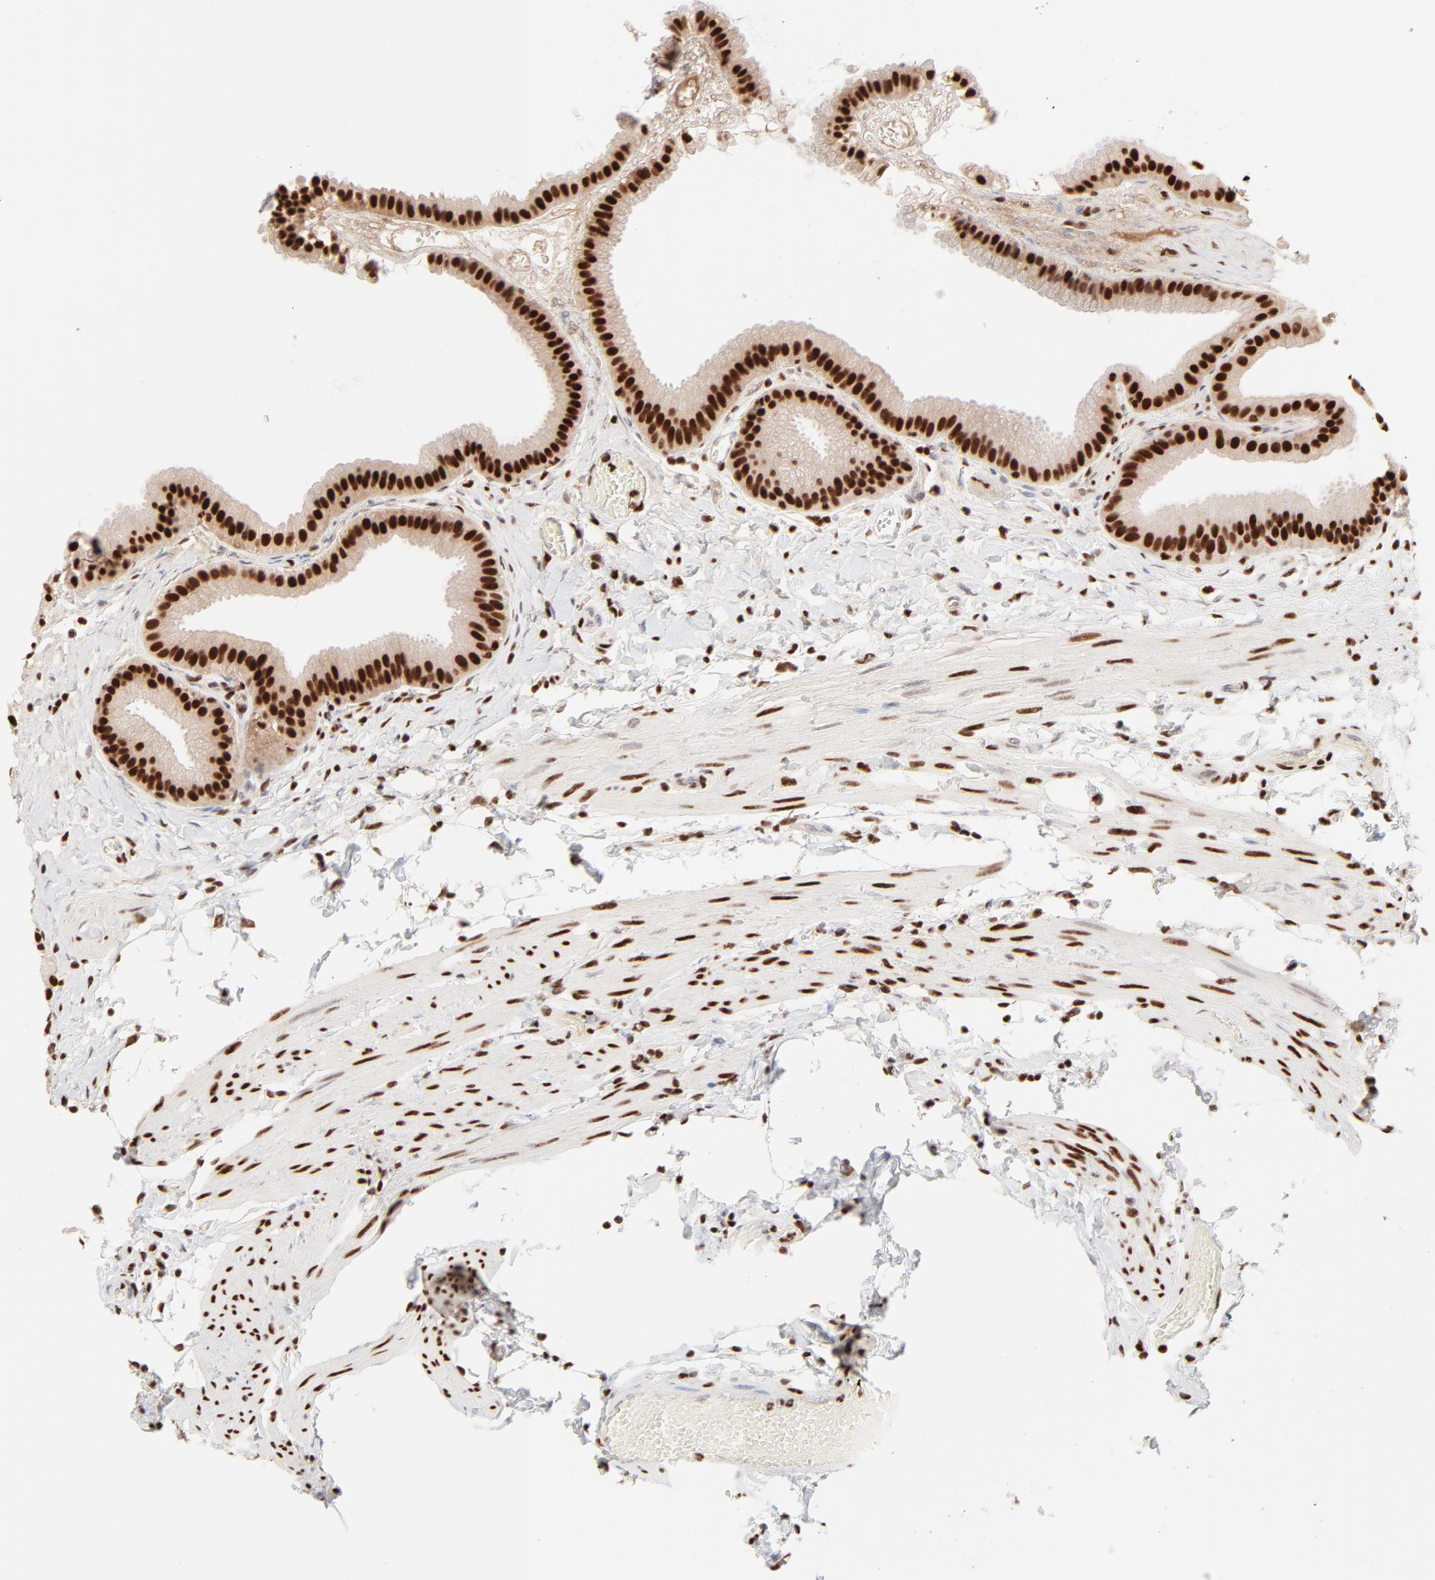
{"staining": {"intensity": "strong", "quantity": ">75%", "location": "nuclear"}, "tissue": "gallbladder", "cell_type": "Glandular cells", "image_type": "normal", "snomed": [{"axis": "morphology", "description": "Normal tissue, NOS"}, {"axis": "topography", "description": "Gallbladder"}], "caption": "Protein expression analysis of normal gallbladder reveals strong nuclear positivity in about >75% of glandular cells. The protein of interest is stained brown, and the nuclei are stained in blue (DAB (3,3'-diaminobenzidine) IHC with brightfield microscopy, high magnification).", "gene": "TARDBP", "patient": {"sex": "female", "age": 63}}